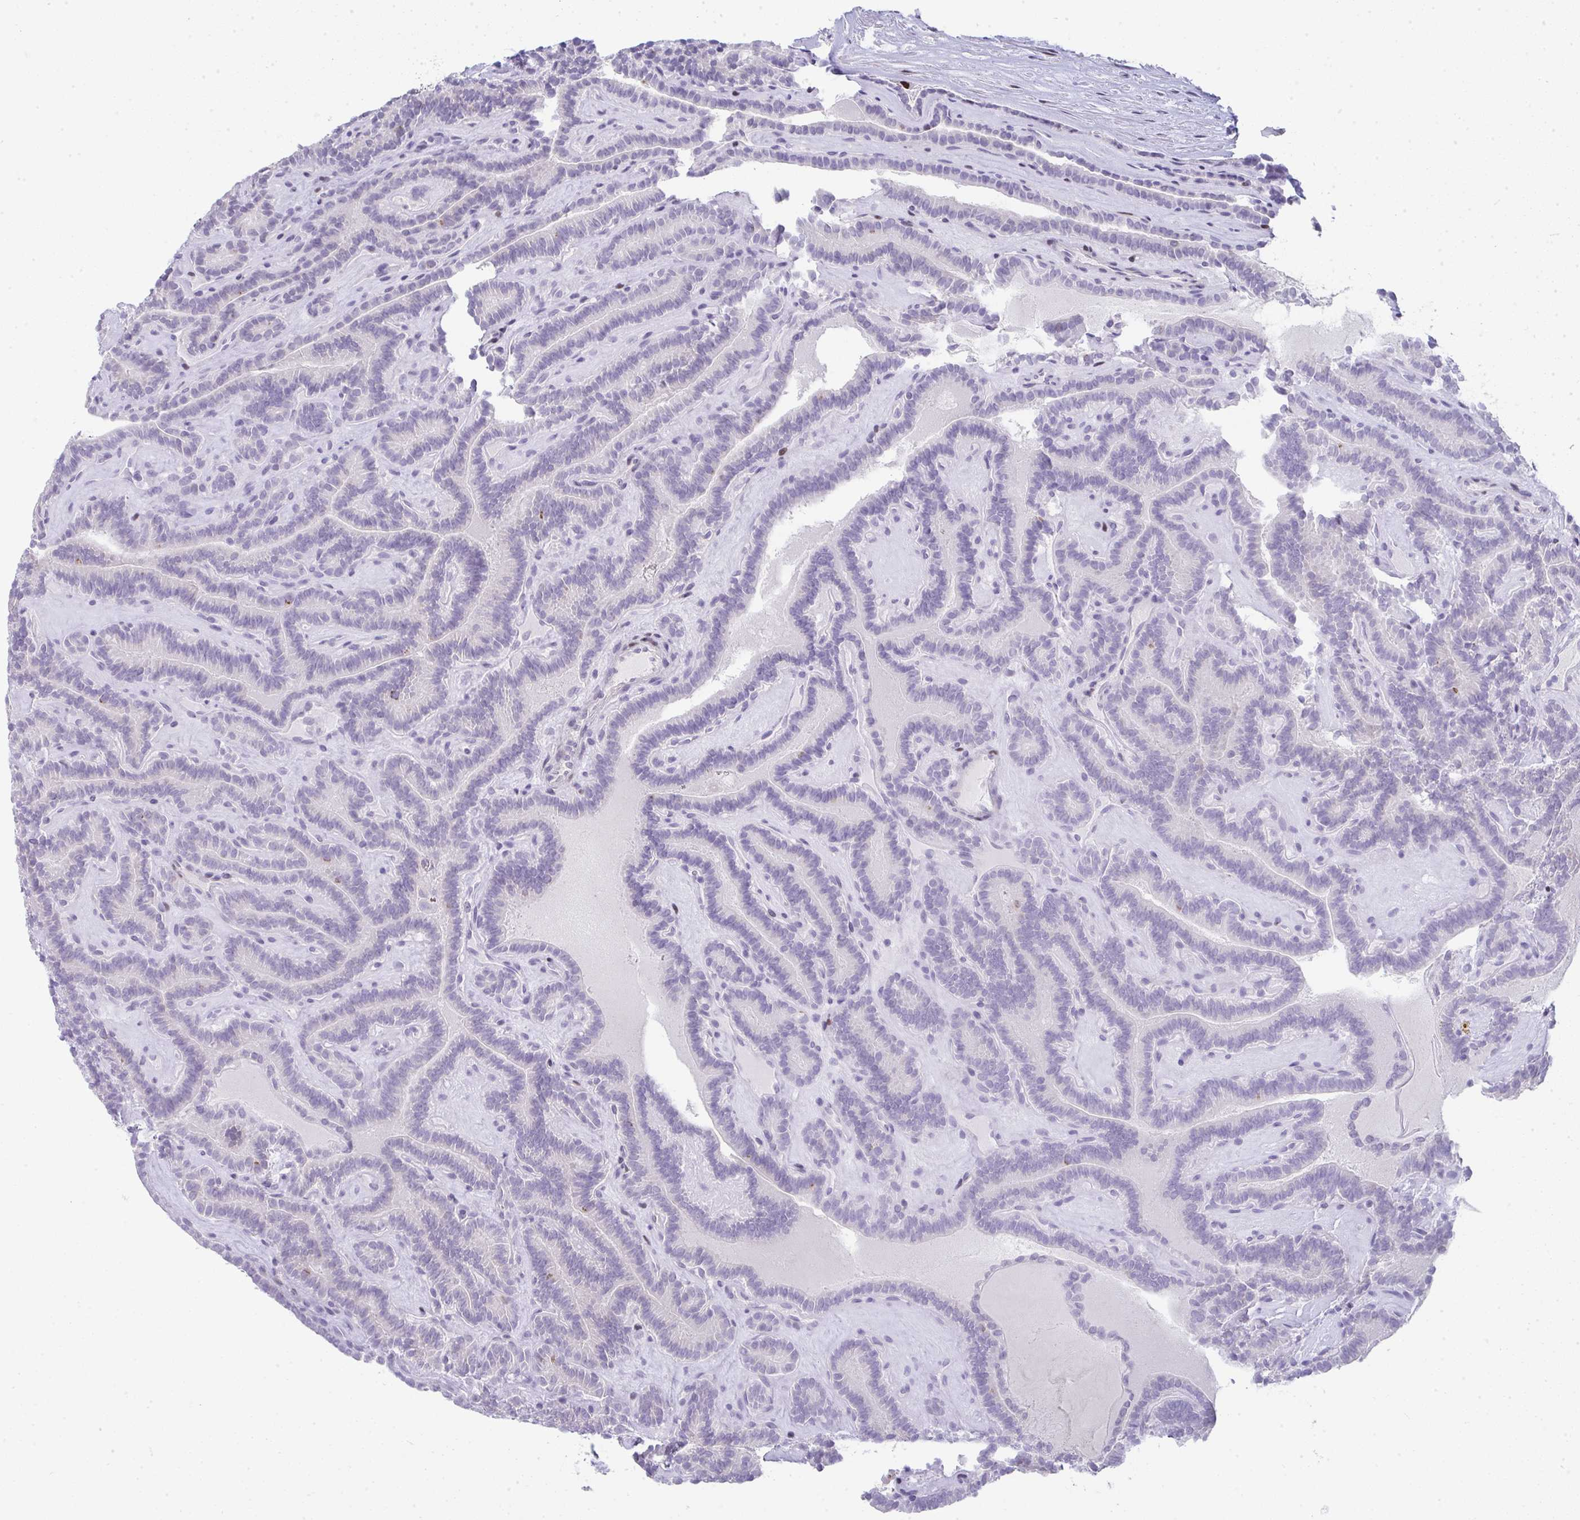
{"staining": {"intensity": "negative", "quantity": "none", "location": "none"}, "tissue": "thyroid cancer", "cell_type": "Tumor cells", "image_type": "cancer", "snomed": [{"axis": "morphology", "description": "Papillary adenocarcinoma, NOS"}, {"axis": "topography", "description": "Thyroid gland"}], "caption": "This is a micrograph of immunohistochemistry (IHC) staining of thyroid papillary adenocarcinoma, which shows no staining in tumor cells. (Brightfield microscopy of DAB (3,3'-diaminobenzidine) IHC at high magnification).", "gene": "GALNT16", "patient": {"sex": "female", "age": 21}}